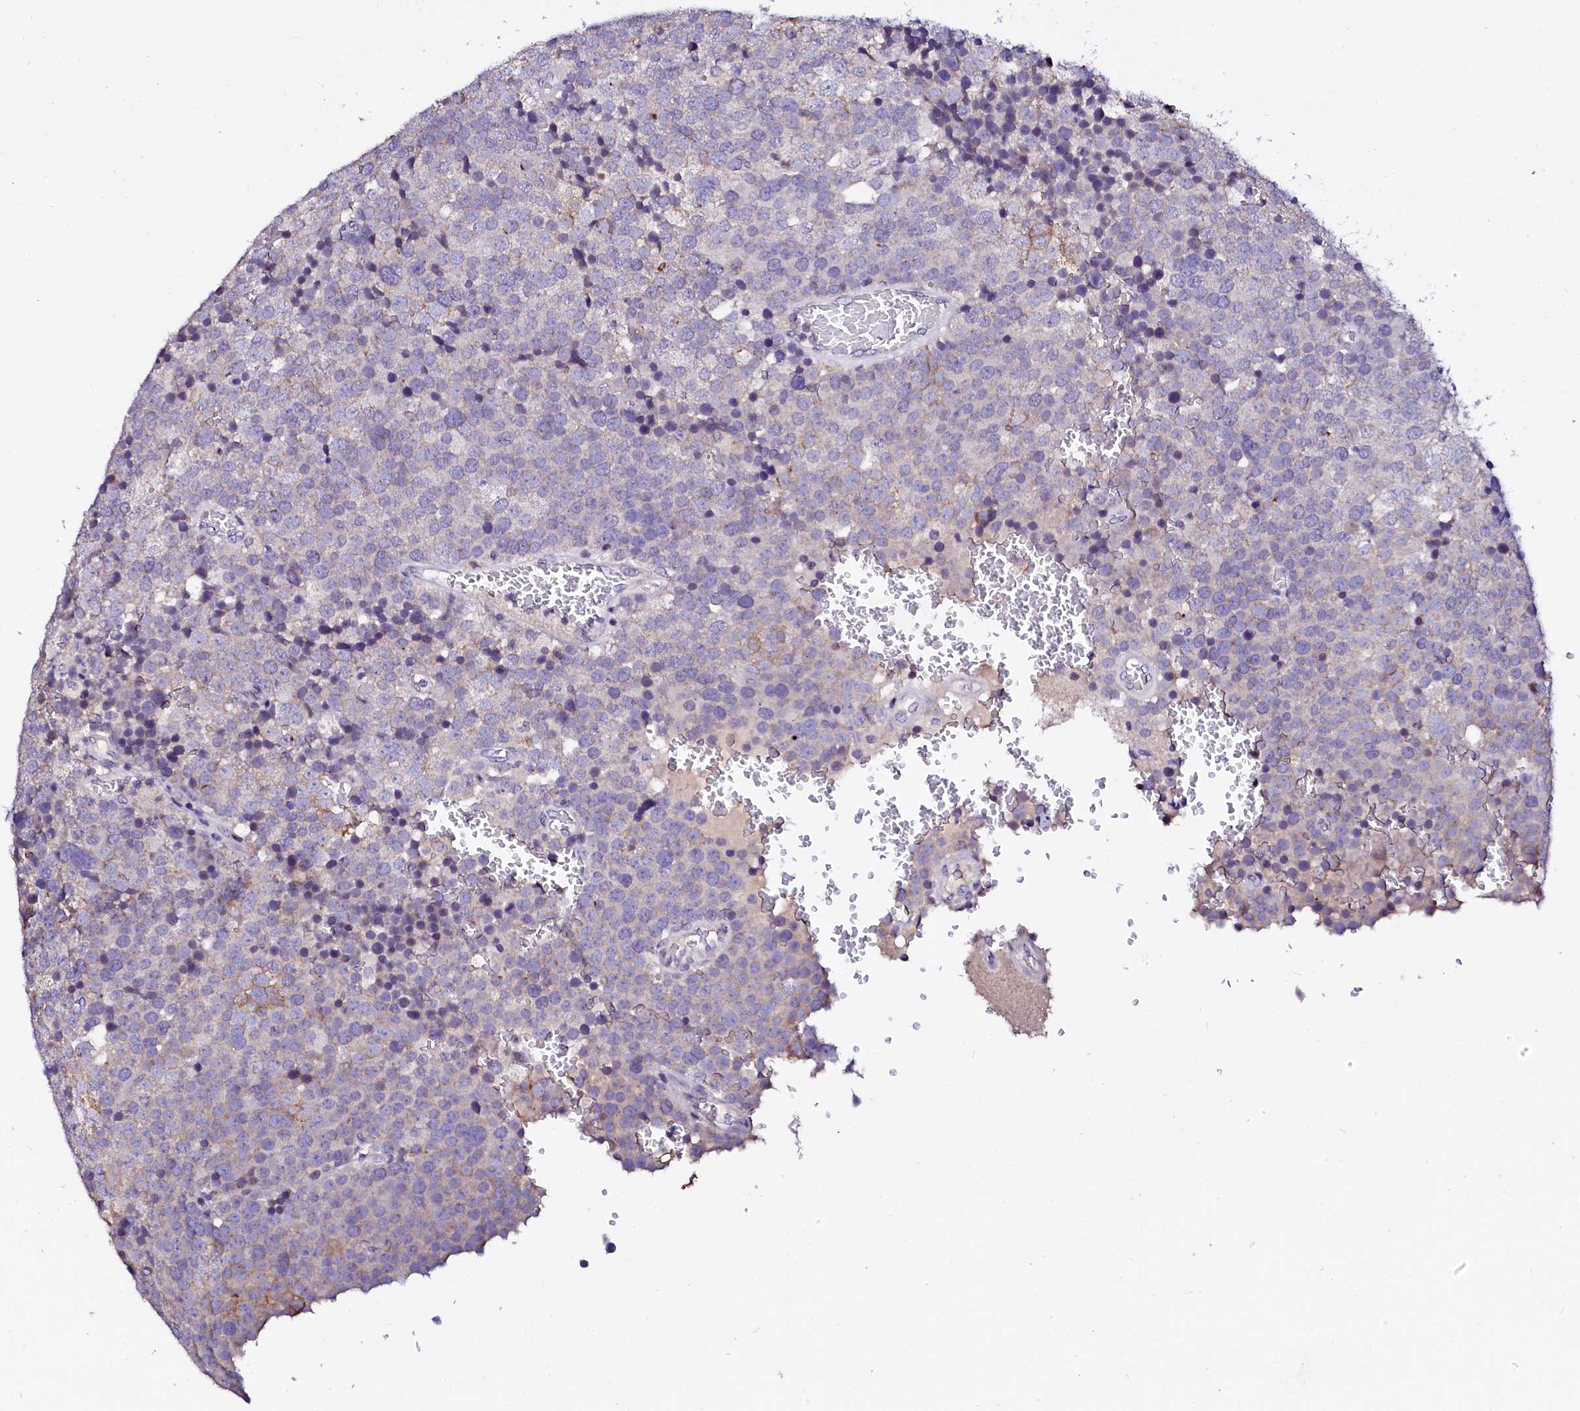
{"staining": {"intensity": "weak", "quantity": "<25%", "location": "cytoplasmic/membranous"}, "tissue": "testis cancer", "cell_type": "Tumor cells", "image_type": "cancer", "snomed": [{"axis": "morphology", "description": "Seminoma, NOS"}, {"axis": "topography", "description": "Testis"}], "caption": "A histopathology image of seminoma (testis) stained for a protein exhibits no brown staining in tumor cells.", "gene": "NALF1", "patient": {"sex": "male", "age": 71}}